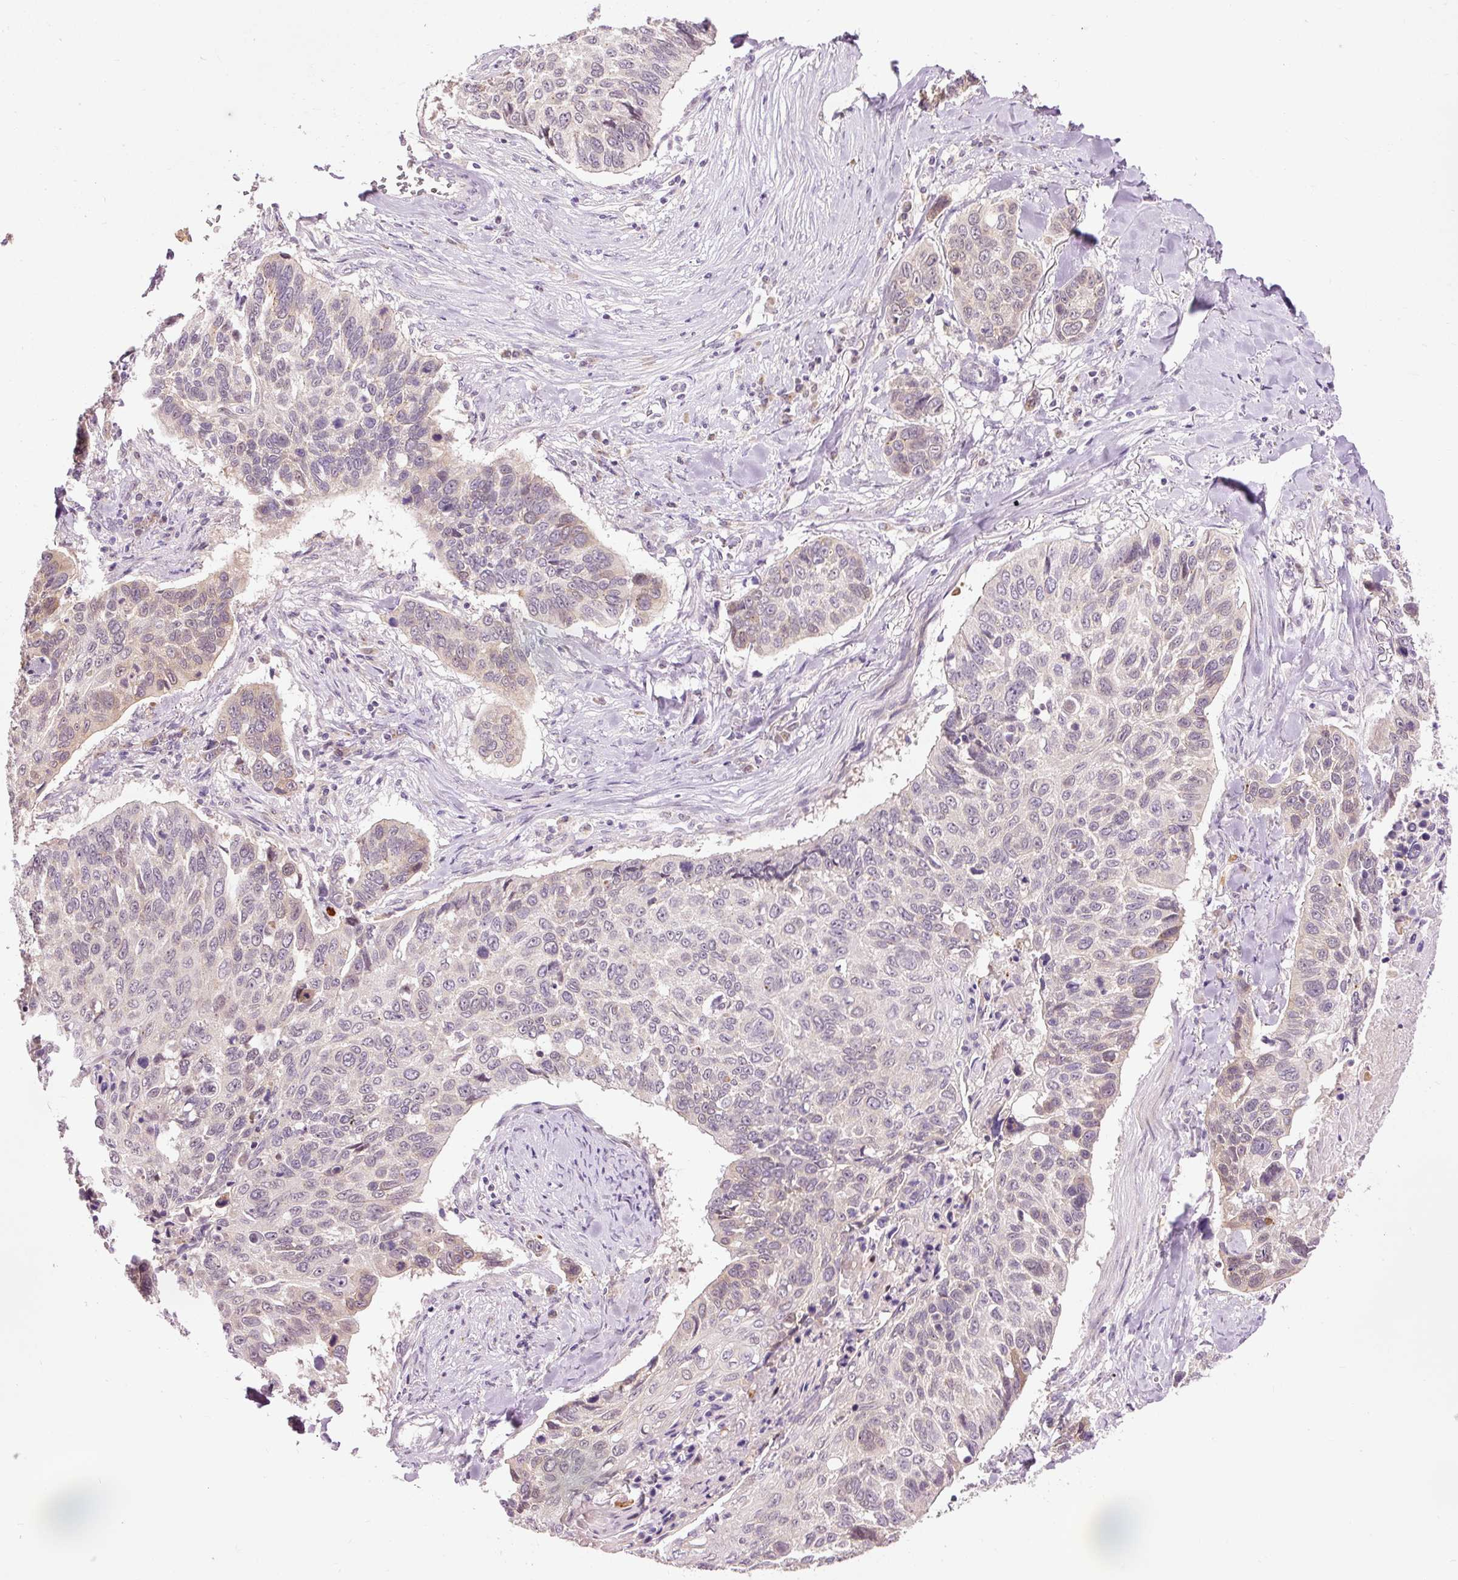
{"staining": {"intensity": "negative", "quantity": "none", "location": "none"}, "tissue": "lung cancer", "cell_type": "Tumor cells", "image_type": "cancer", "snomed": [{"axis": "morphology", "description": "Squamous cell carcinoma, NOS"}, {"axis": "topography", "description": "Lung"}], "caption": "Human lung cancer (squamous cell carcinoma) stained for a protein using immunohistochemistry (IHC) exhibits no expression in tumor cells.", "gene": "PRDX5", "patient": {"sex": "male", "age": 62}}